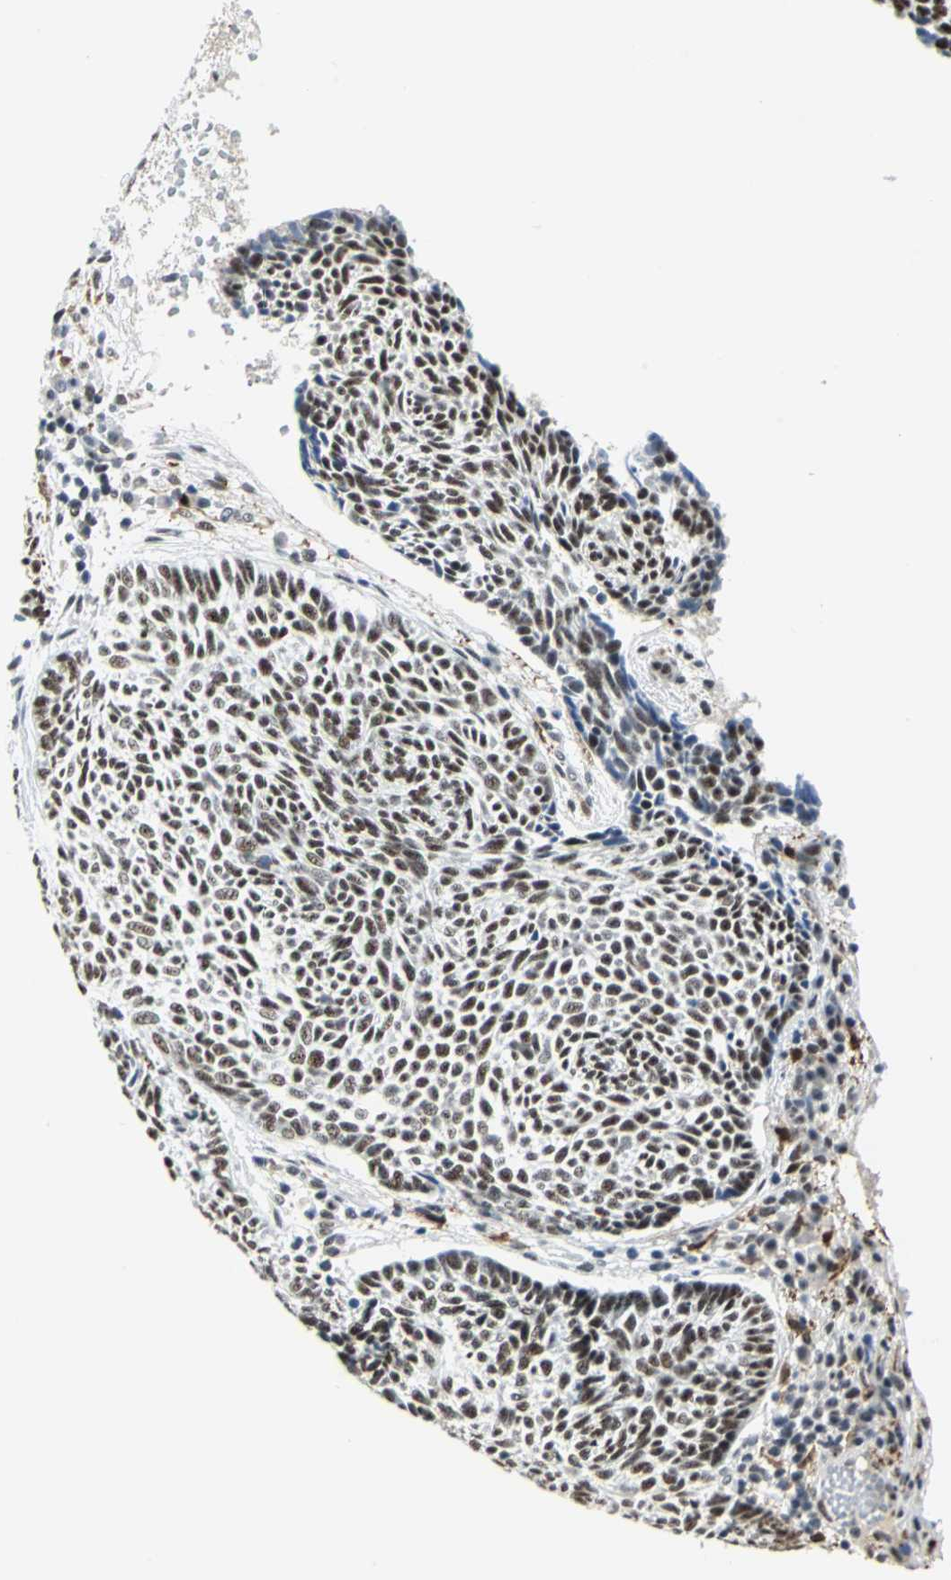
{"staining": {"intensity": "strong", "quantity": ">75%", "location": "nuclear"}, "tissue": "skin cancer", "cell_type": "Tumor cells", "image_type": "cancer", "snomed": [{"axis": "morphology", "description": "Normal tissue, NOS"}, {"axis": "morphology", "description": "Basal cell carcinoma"}, {"axis": "topography", "description": "Skin"}], "caption": "Immunohistochemical staining of skin cancer demonstrates strong nuclear protein positivity in about >75% of tumor cells.", "gene": "MTMR10", "patient": {"sex": "male", "age": 87}}